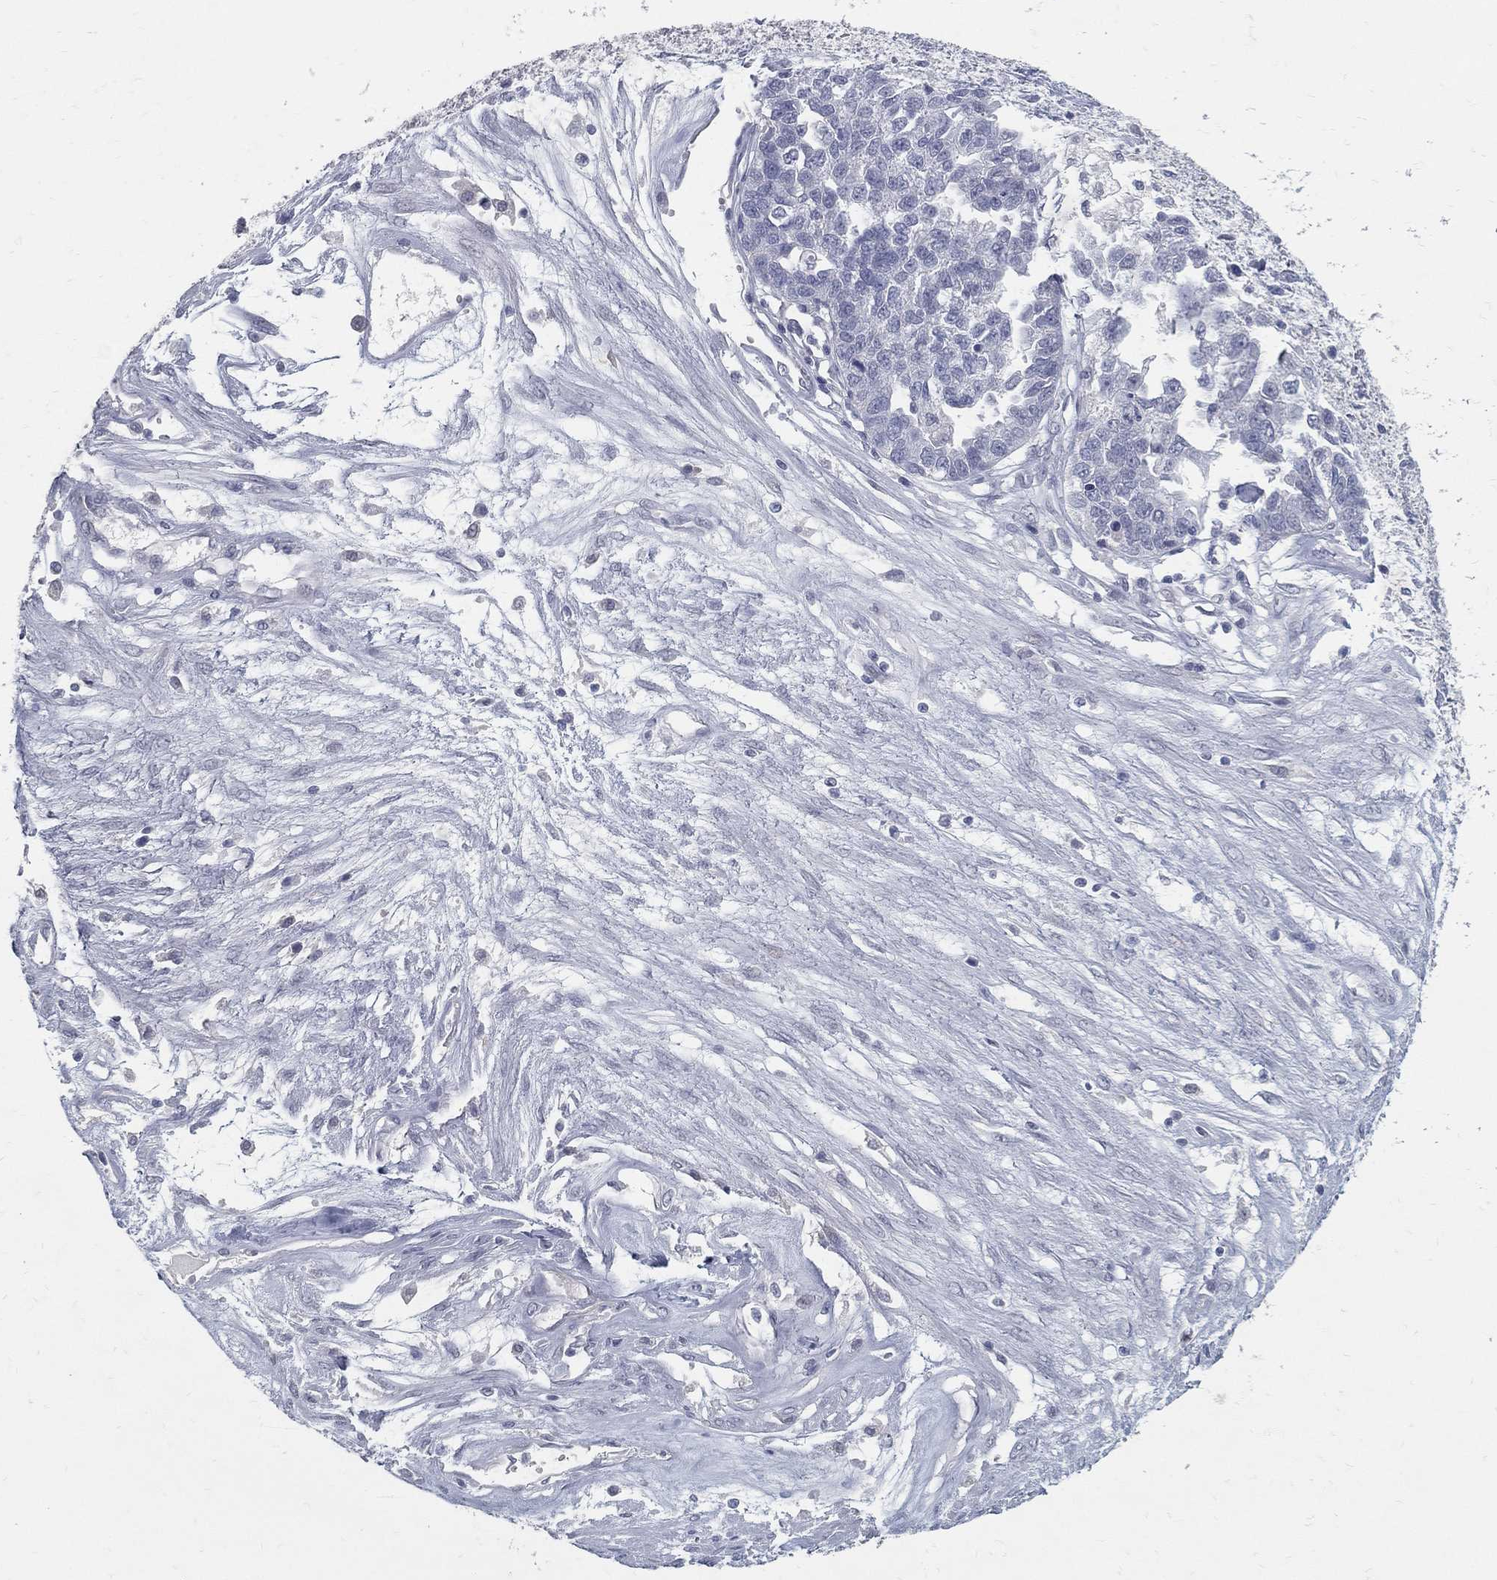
{"staining": {"intensity": "negative", "quantity": "none", "location": "none"}, "tissue": "ovarian cancer", "cell_type": "Tumor cells", "image_type": "cancer", "snomed": [{"axis": "morphology", "description": "Cystadenocarcinoma, serous, NOS"}, {"axis": "topography", "description": "Ovary"}], "caption": "Immunohistochemical staining of ovarian serous cystadenocarcinoma displays no significant staining in tumor cells. (IHC, brightfield microscopy, high magnification).", "gene": "ACE2", "patient": {"sex": "female", "age": 87}}